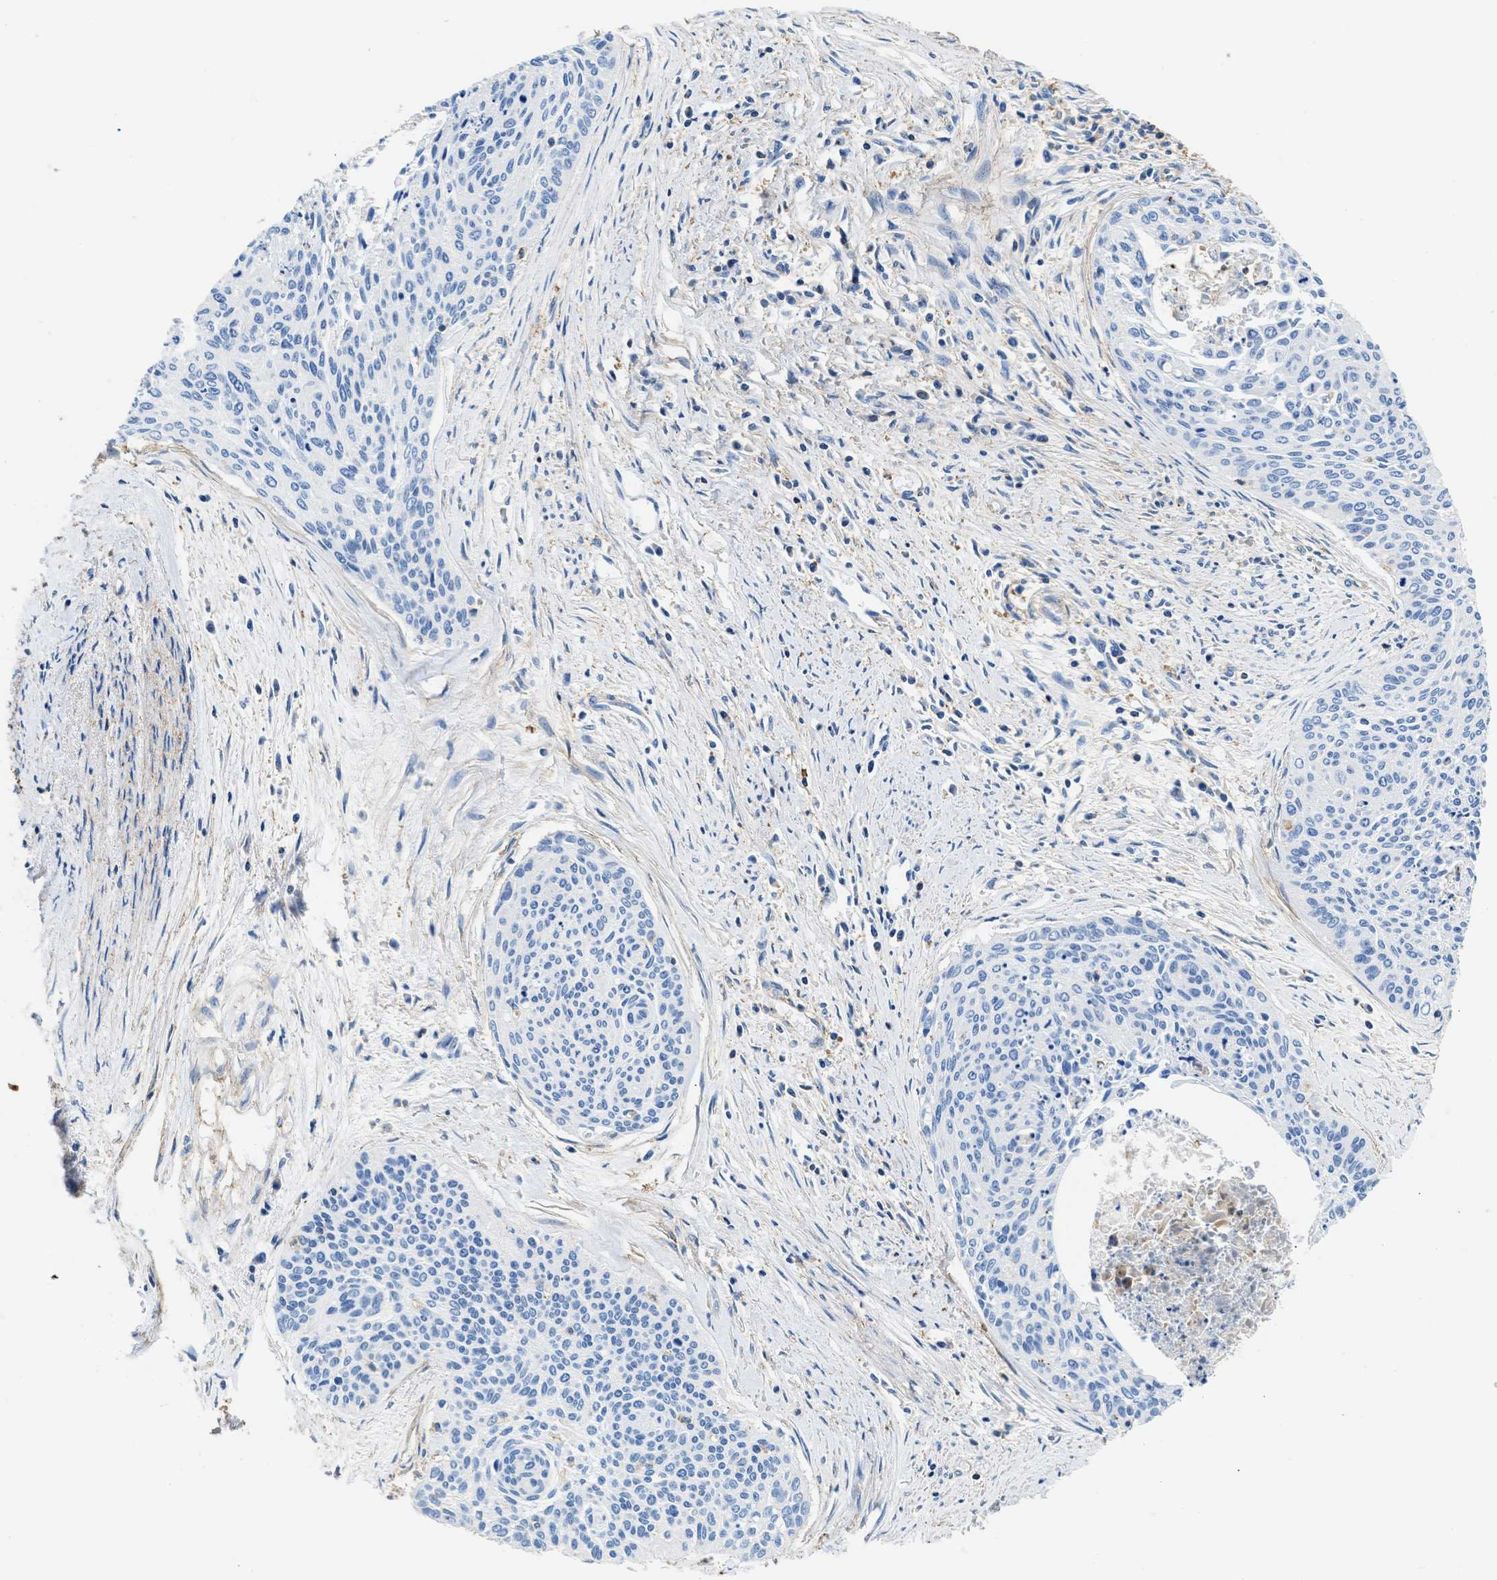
{"staining": {"intensity": "negative", "quantity": "none", "location": "none"}, "tissue": "cervical cancer", "cell_type": "Tumor cells", "image_type": "cancer", "snomed": [{"axis": "morphology", "description": "Squamous cell carcinoma, NOS"}, {"axis": "topography", "description": "Cervix"}], "caption": "The micrograph demonstrates no staining of tumor cells in cervical cancer.", "gene": "KCNQ4", "patient": {"sex": "female", "age": 55}}